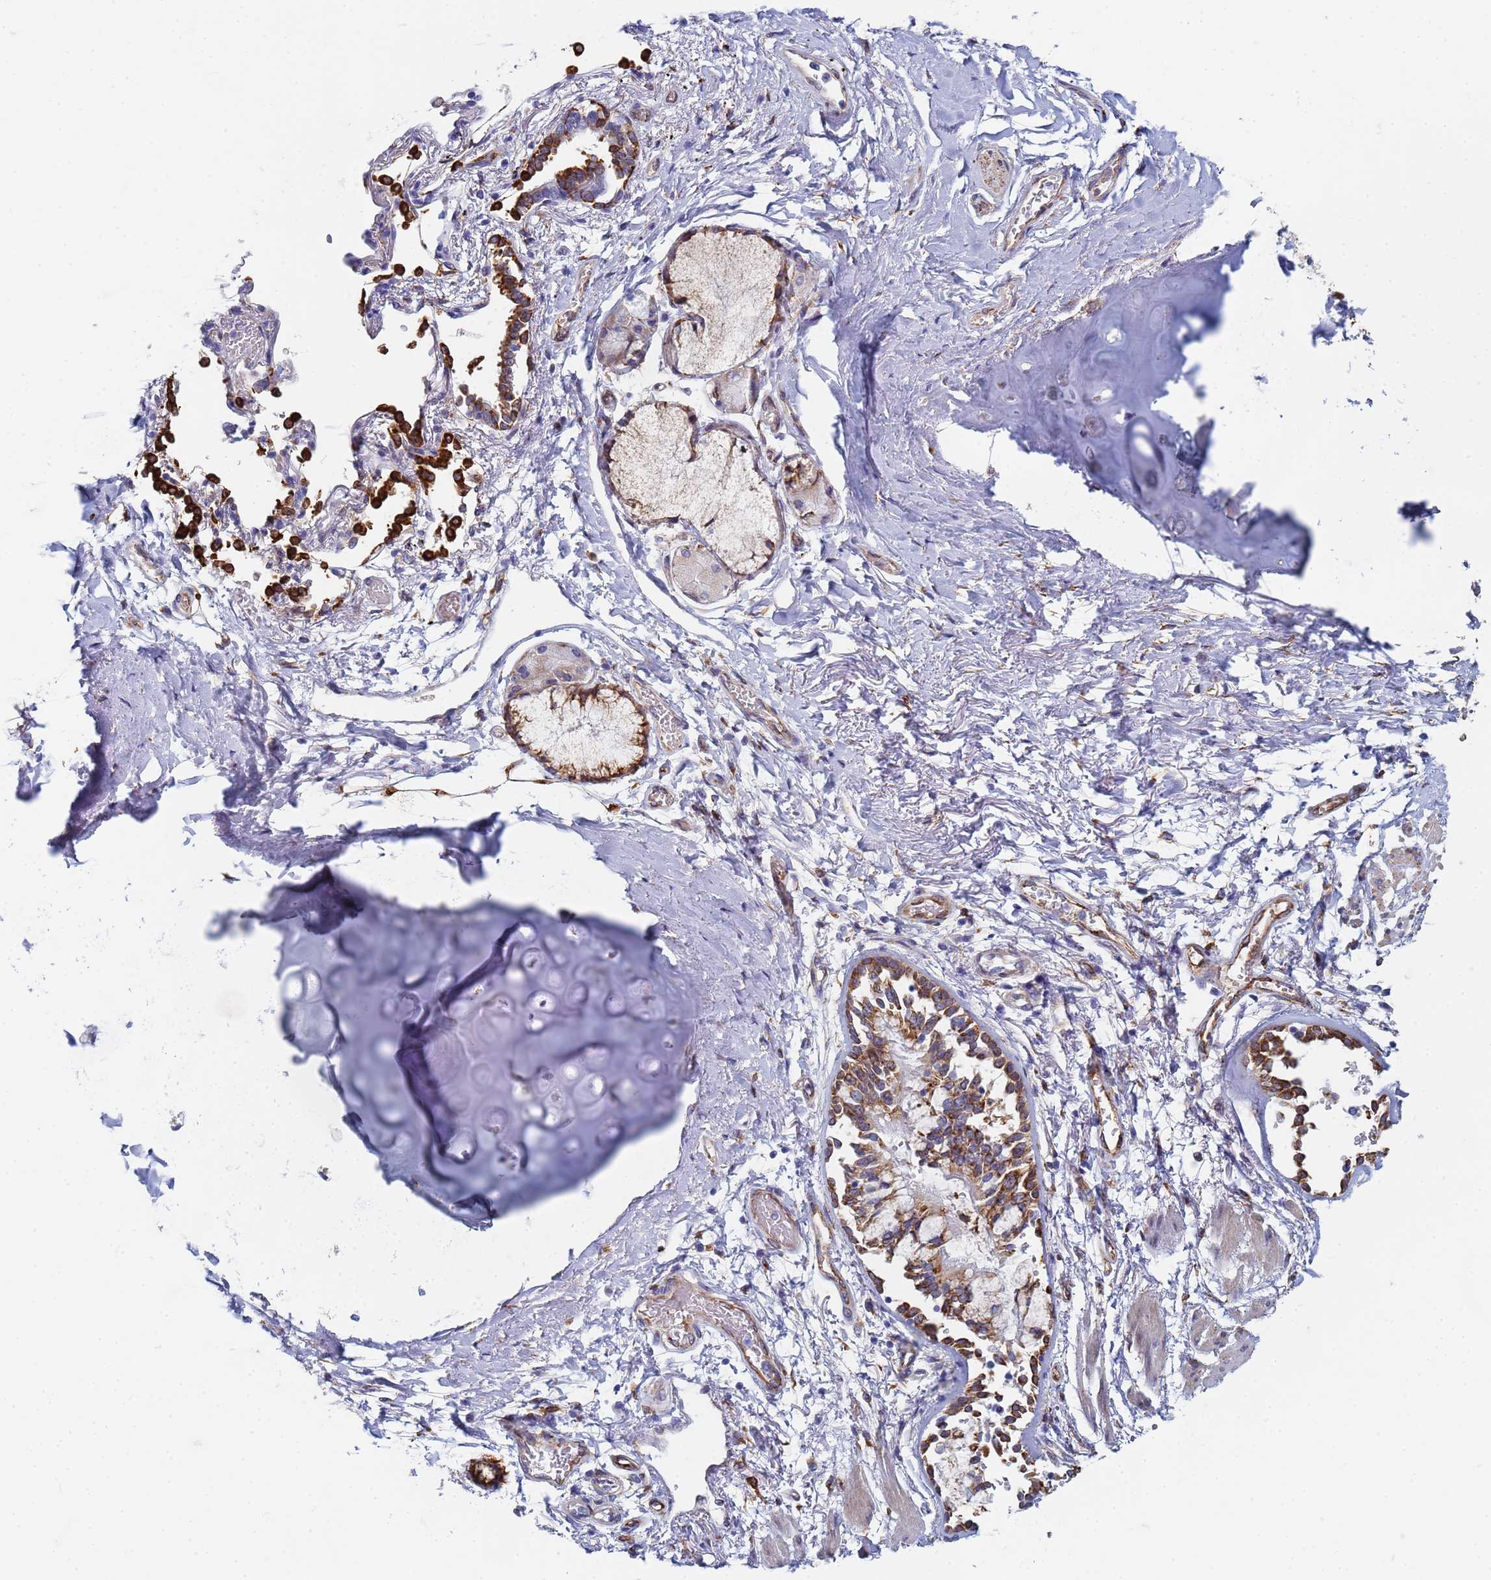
{"staining": {"intensity": "moderate", "quantity": ">75%", "location": "cytoplasmic/membranous"}, "tissue": "adipose tissue", "cell_type": "Adipocytes", "image_type": "normal", "snomed": [{"axis": "morphology", "description": "Normal tissue, NOS"}, {"axis": "topography", "description": "Cartilage tissue"}], "caption": "Adipocytes demonstrate medium levels of moderate cytoplasmic/membranous expression in about >75% of cells in benign adipose tissue.", "gene": "GDAP2", "patient": {"sex": "male", "age": 73}}